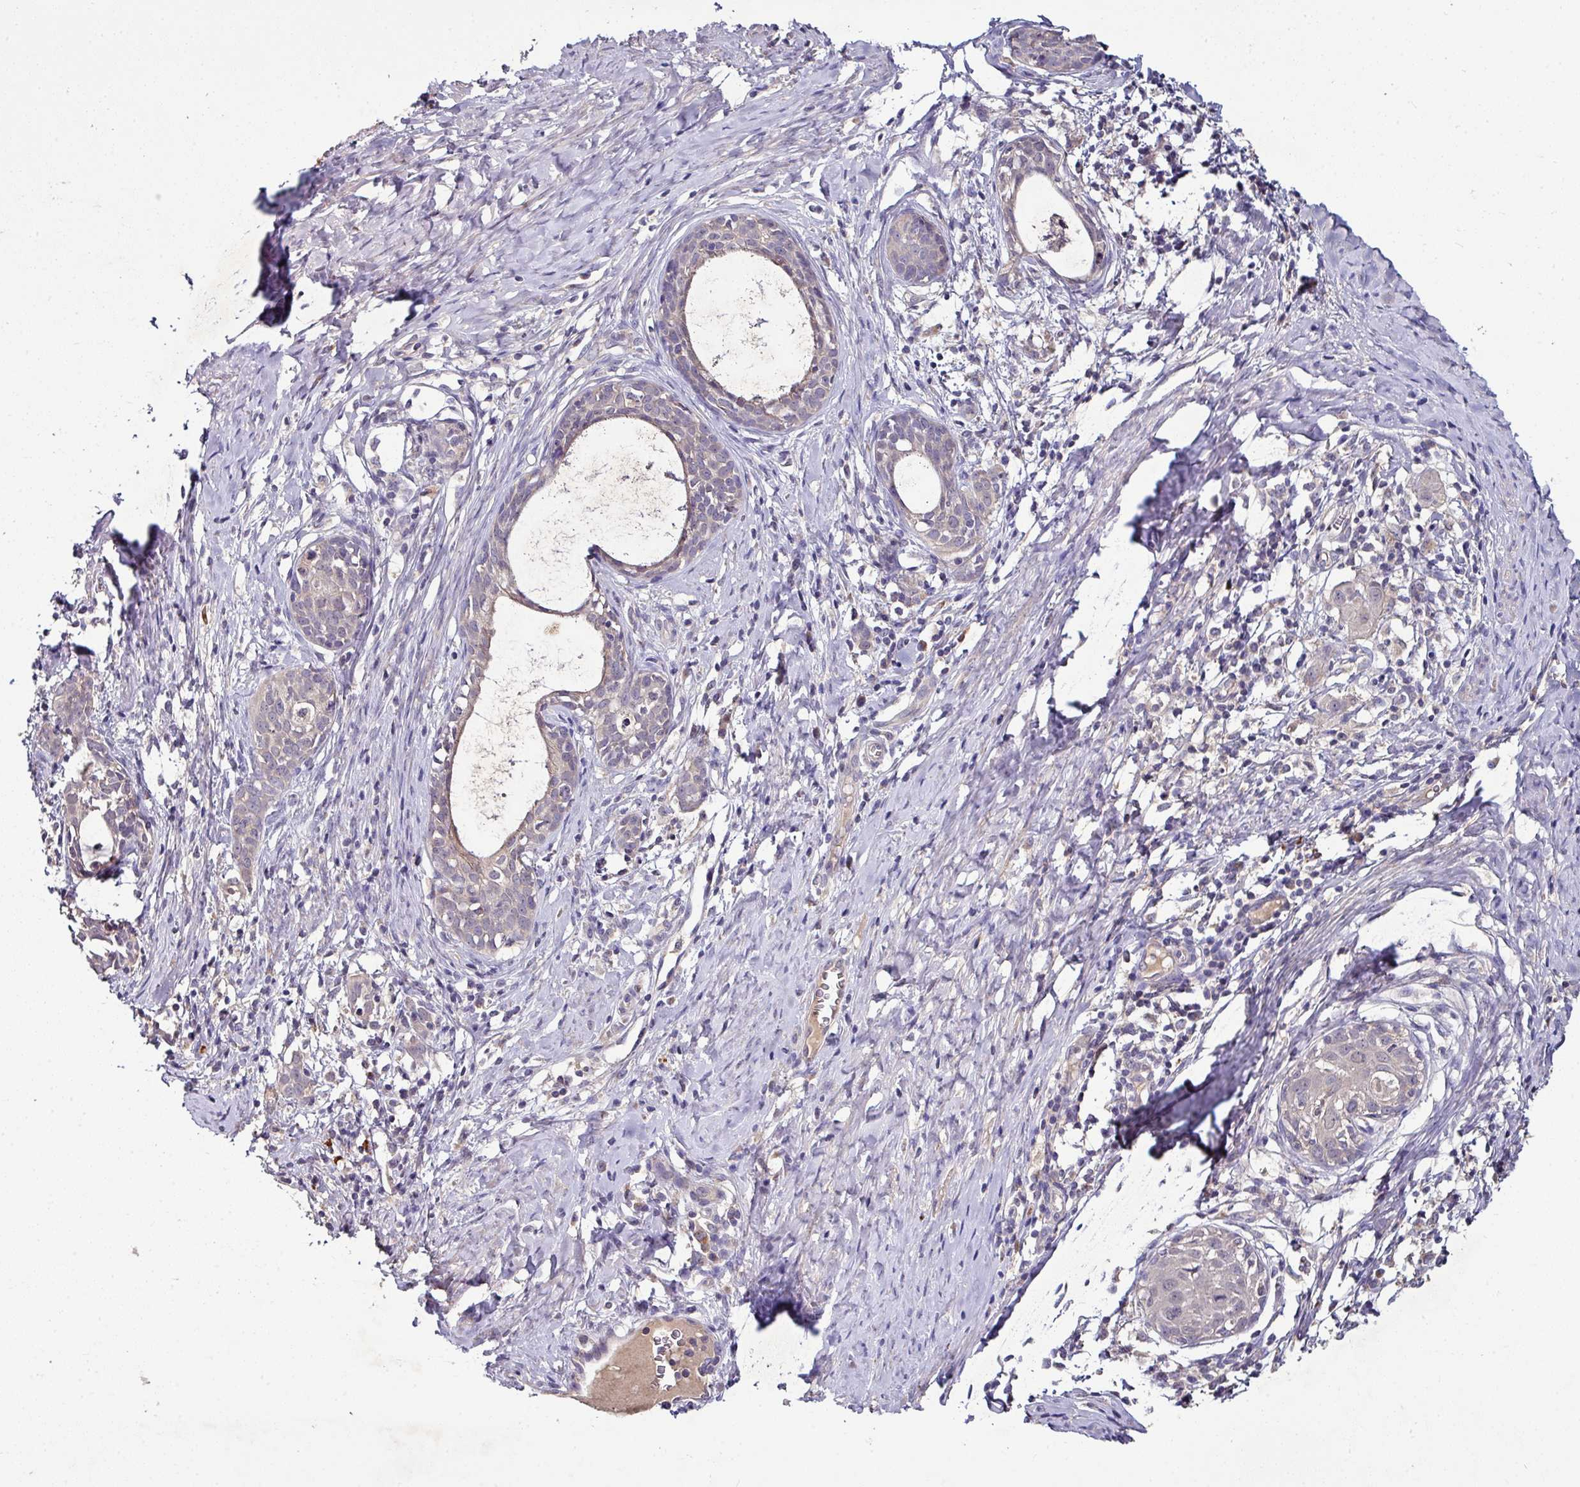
{"staining": {"intensity": "negative", "quantity": "none", "location": "none"}, "tissue": "cervical cancer", "cell_type": "Tumor cells", "image_type": "cancer", "snomed": [{"axis": "morphology", "description": "Squamous cell carcinoma, NOS"}, {"axis": "topography", "description": "Cervix"}], "caption": "An immunohistochemistry (IHC) histopathology image of squamous cell carcinoma (cervical) is shown. There is no staining in tumor cells of squamous cell carcinoma (cervical).", "gene": "AEBP2", "patient": {"sex": "female", "age": 52}}